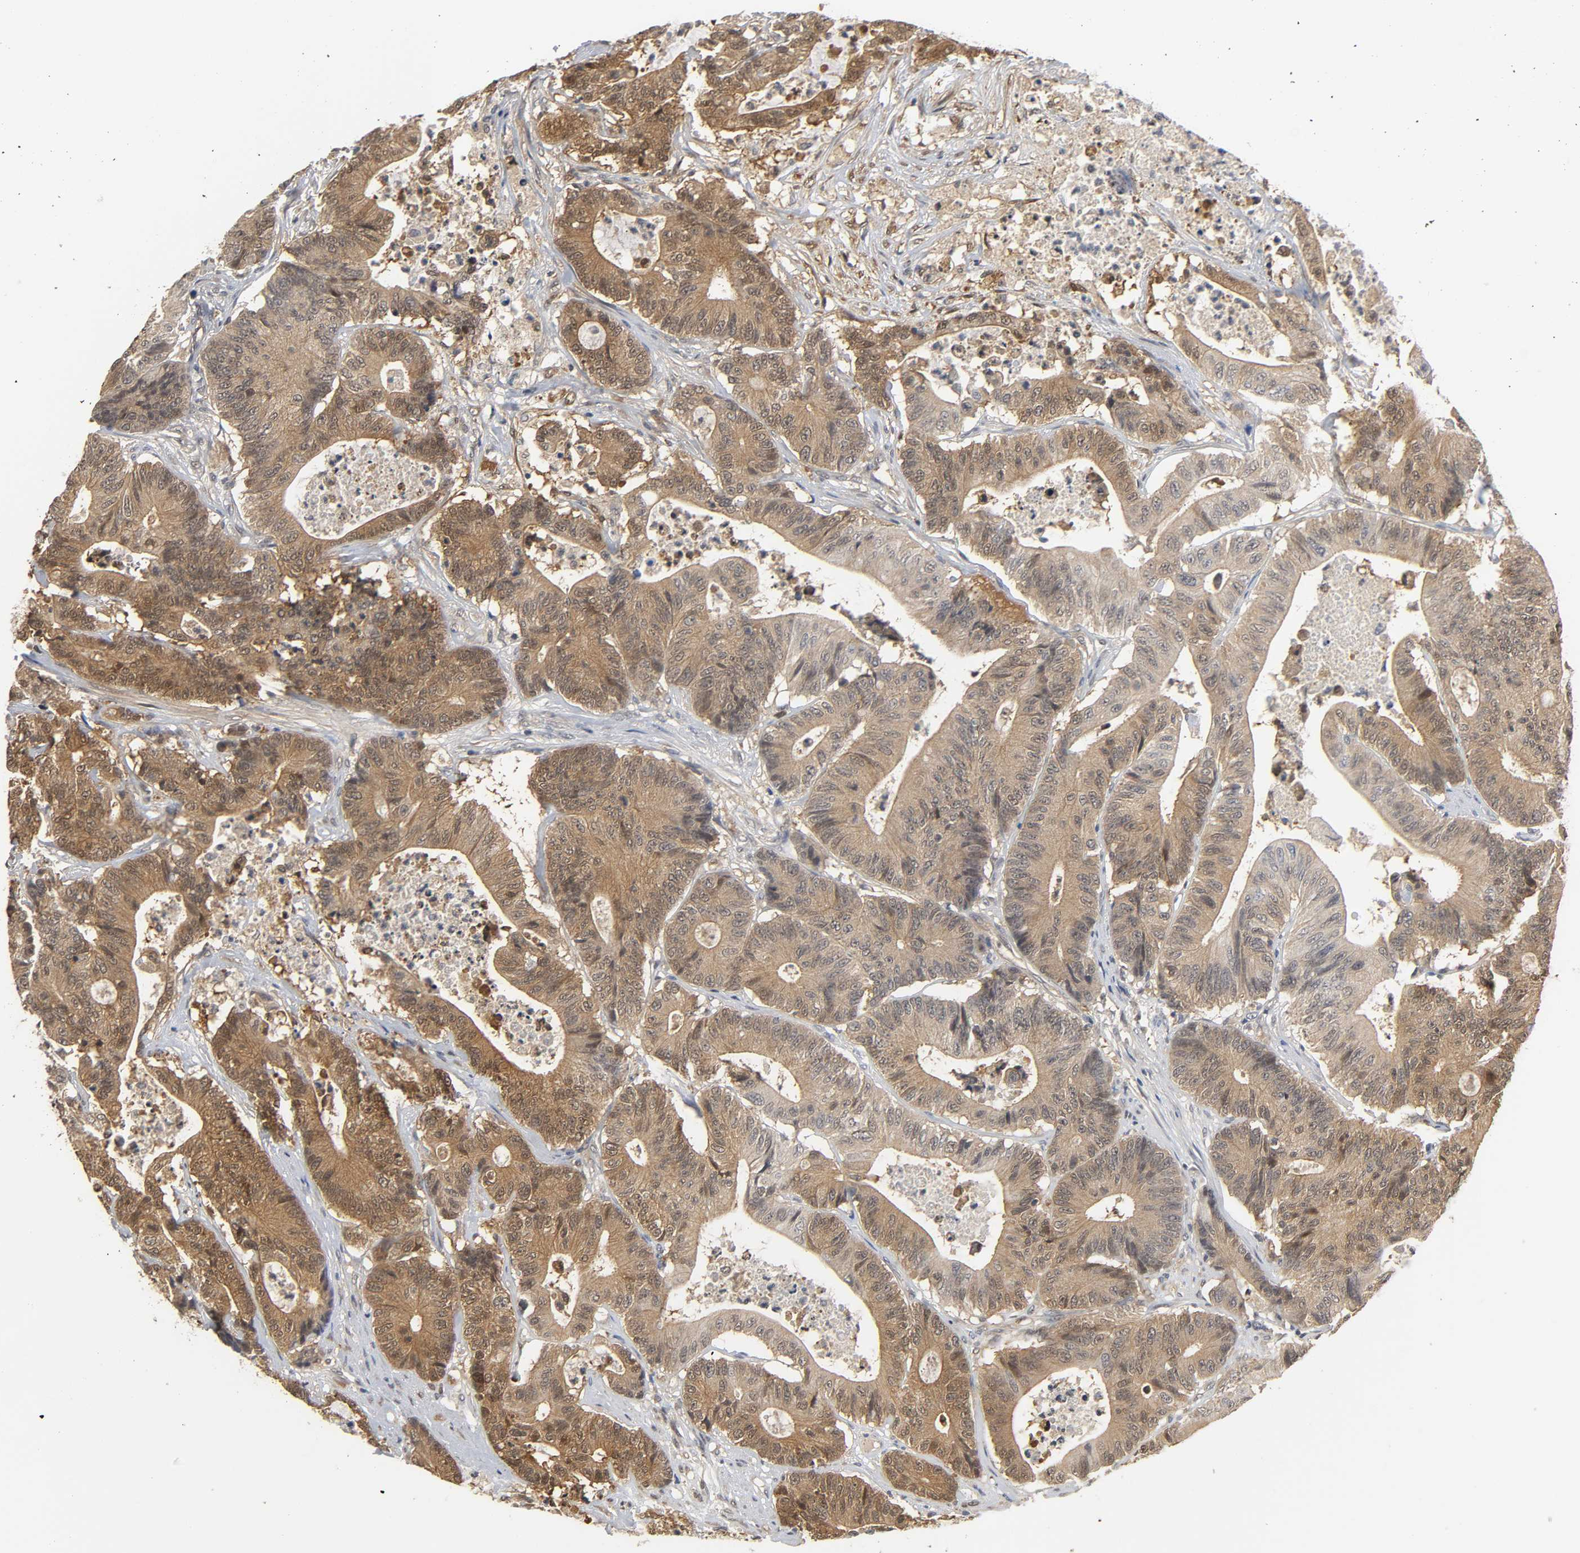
{"staining": {"intensity": "strong", "quantity": ">75%", "location": "cytoplasmic/membranous"}, "tissue": "colorectal cancer", "cell_type": "Tumor cells", "image_type": "cancer", "snomed": [{"axis": "morphology", "description": "Adenocarcinoma, NOS"}, {"axis": "topography", "description": "Colon"}], "caption": "Colorectal cancer stained for a protein exhibits strong cytoplasmic/membranous positivity in tumor cells.", "gene": "MIF", "patient": {"sex": "female", "age": 84}}